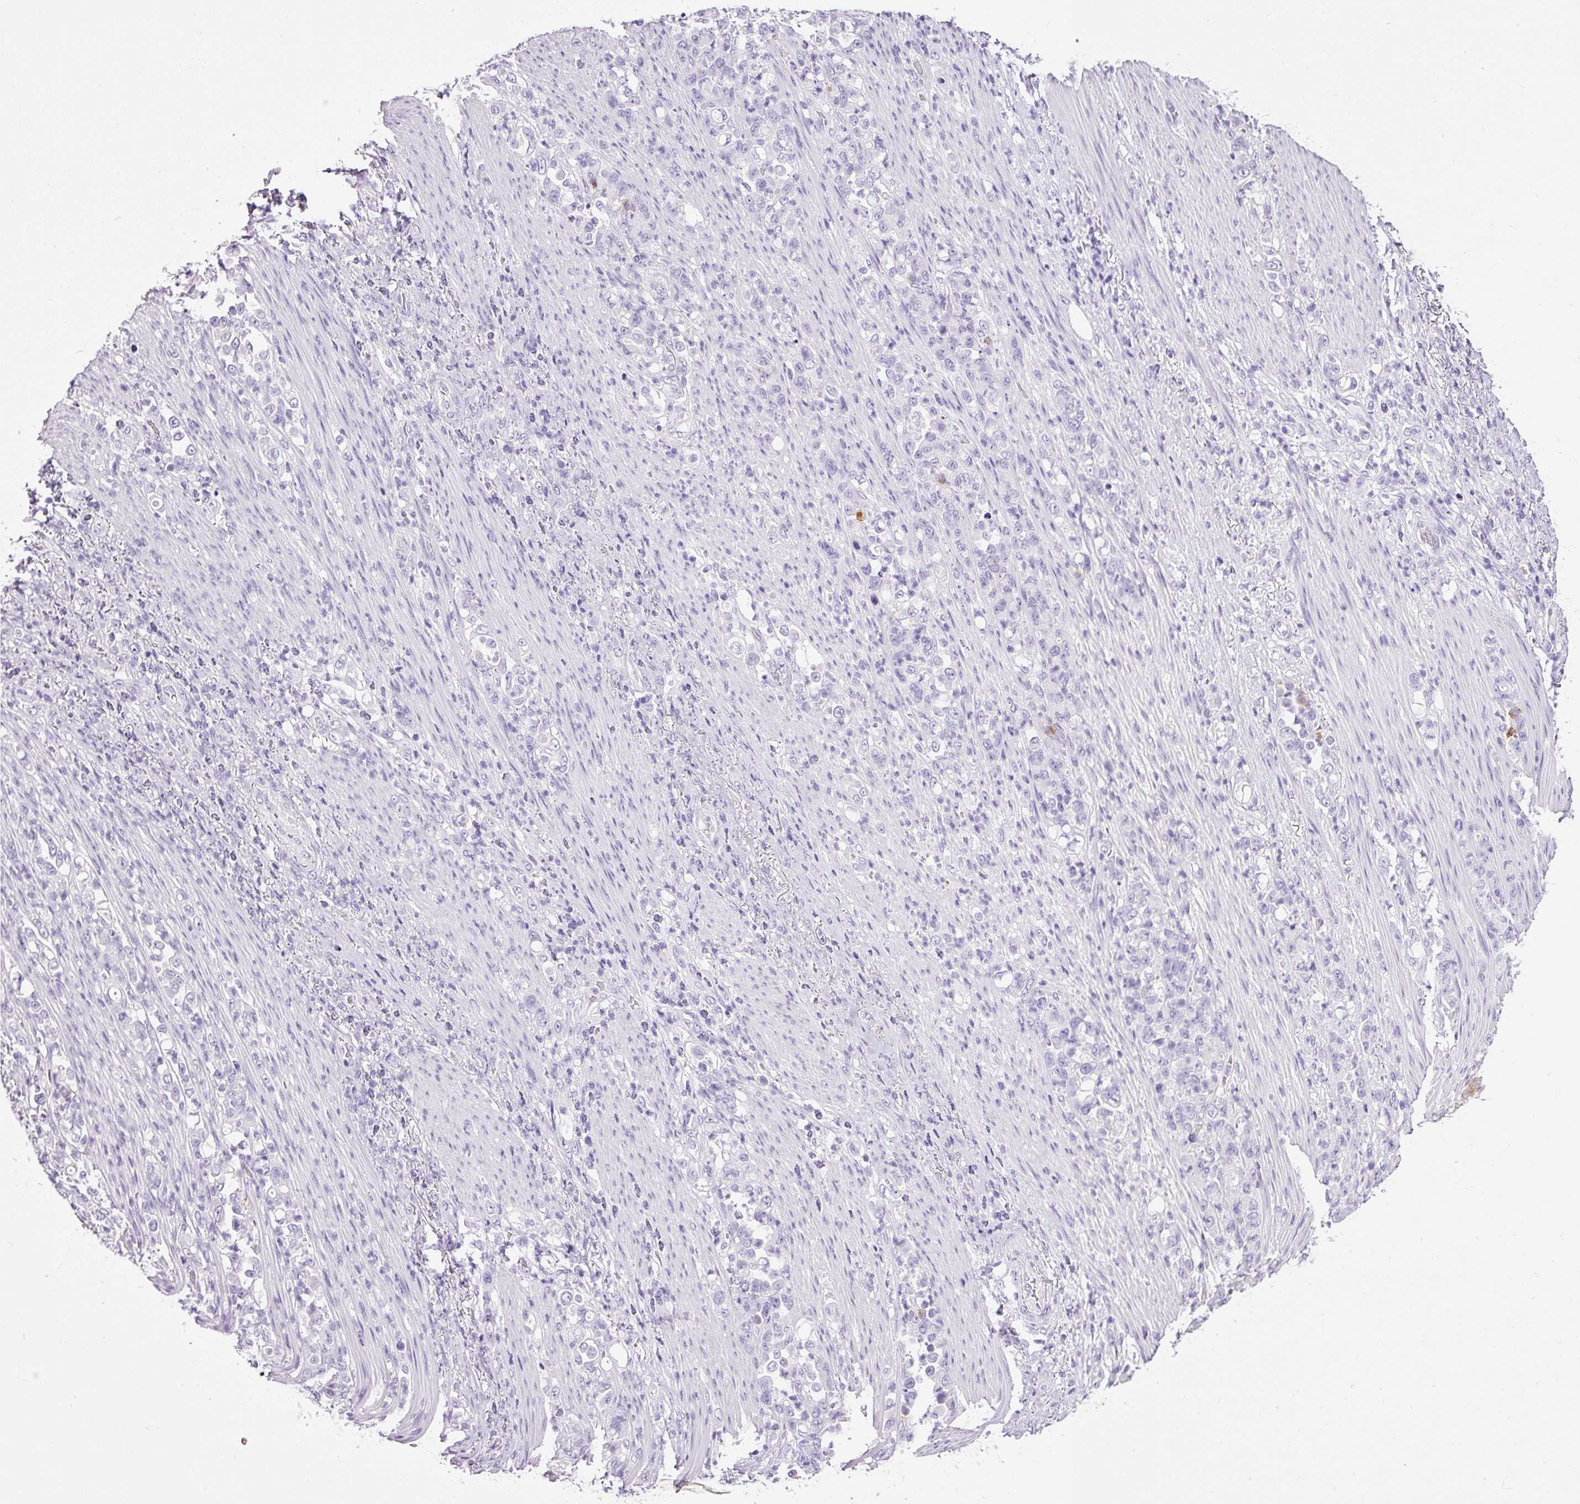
{"staining": {"intensity": "negative", "quantity": "none", "location": "none"}, "tissue": "stomach cancer", "cell_type": "Tumor cells", "image_type": "cancer", "snomed": [{"axis": "morphology", "description": "Normal tissue, NOS"}, {"axis": "morphology", "description": "Adenocarcinoma, NOS"}, {"axis": "topography", "description": "Stomach"}], "caption": "This is a micrograph of immunohistochemistry (IHC) staining of stomach adenocarcinoma, which shows no staining in tumor cells. Brightfield microscopy of immunohistochemistry (IHC) stained with DAB (brown) and hematoxylin (blue), captured at high magnification.", "gene": "BSND", "patient": {"sex": "female", "age": 79}}